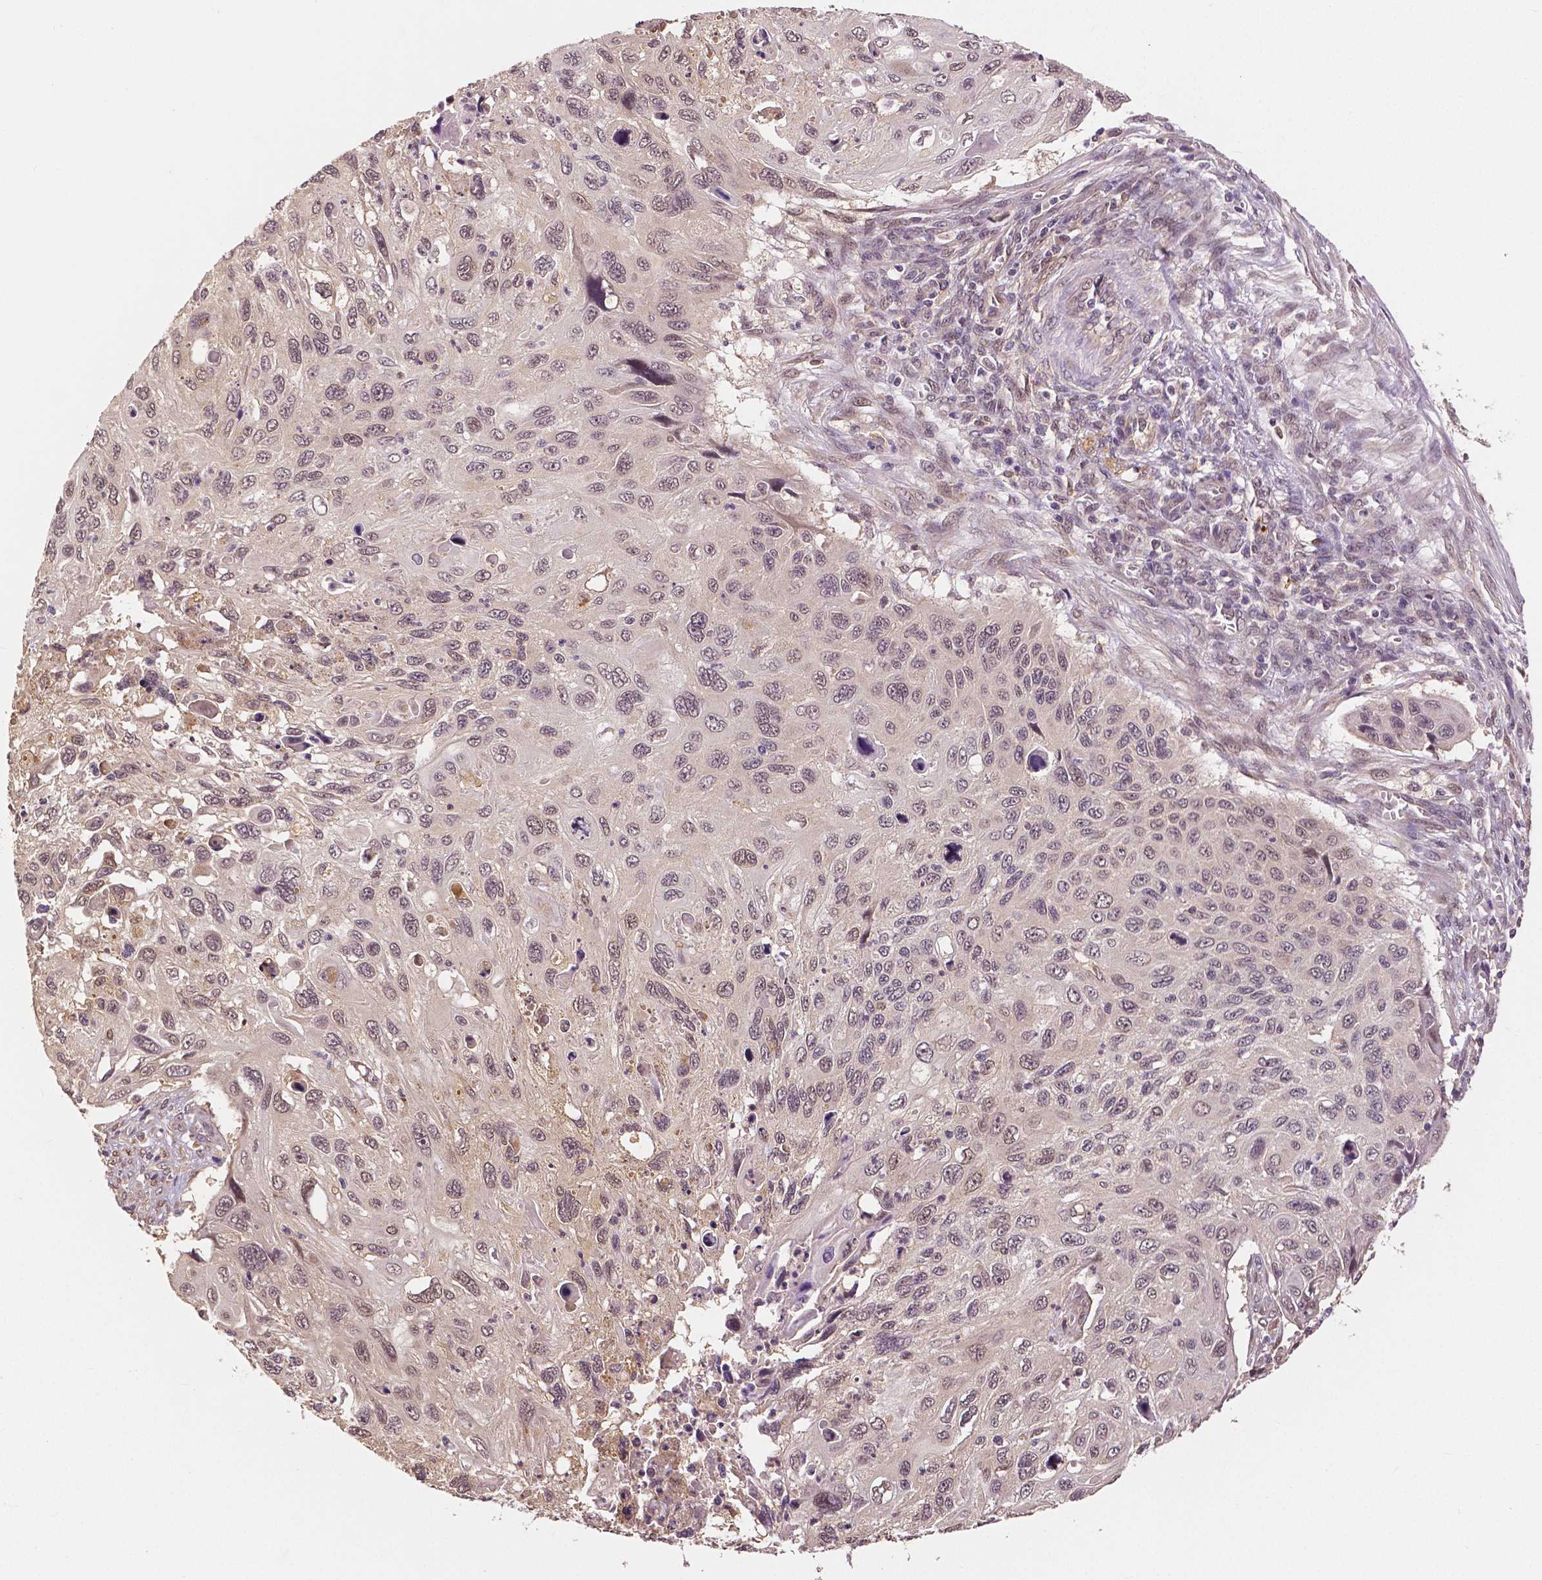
{"staining": {"intensity": "weak", "quantity": "25%-75%", "location": "nuclear"}, "tissue": "cervical cancer", "cell_type": "Tumor cells", "image_type": "cancer", "snomed": [{"axis": "morphology", "description": "Squamous cell carcinoma, NOS"}, {"axis": "topography", "description": "Cervix"}], "caption": "This is a photomicrograph of immunohistochemistry staining of cervical cancer, which shows weak positivity in the nuclear of tumor cells.", "gene": "MAP1LC3B", "patient": {"sex": "female", "age": 70}}